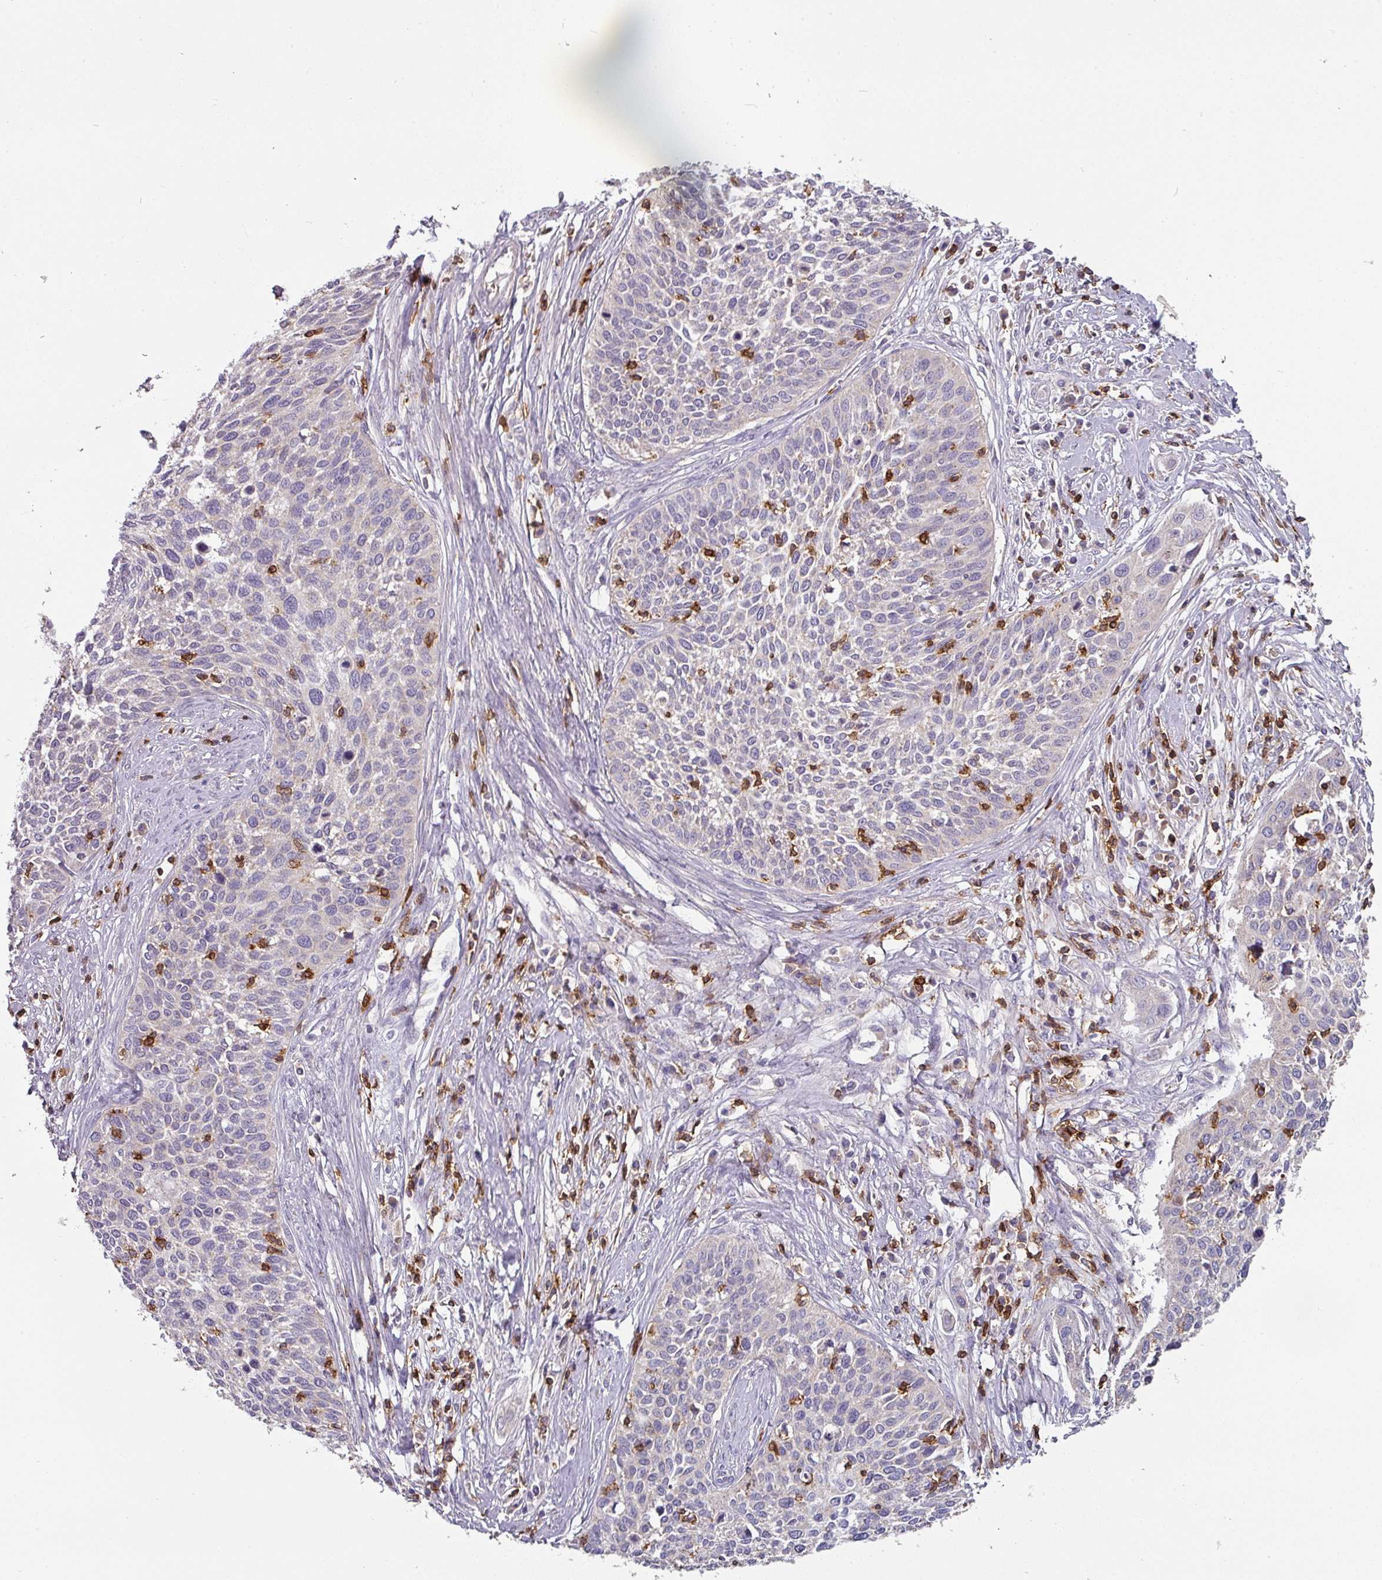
{"staining": {"intensity": "negative", "quantity": "none", "location": "none"}, "tissue": "cervical cancer", "cell_type": "Tumor cells", "image_type": "cancer", "snomed": [{"axis": "morphology", "description": "Squamous cell carcinoma, NOS"}, {"axis": "topography", "description": "Cervix"}], "caption": "A photomicrograph of human squamous cell carcinoma (cervical) is negative for staining in tumor cells.", "gene": "CD3G", "patient": {"sex": "female", "age": 34}}